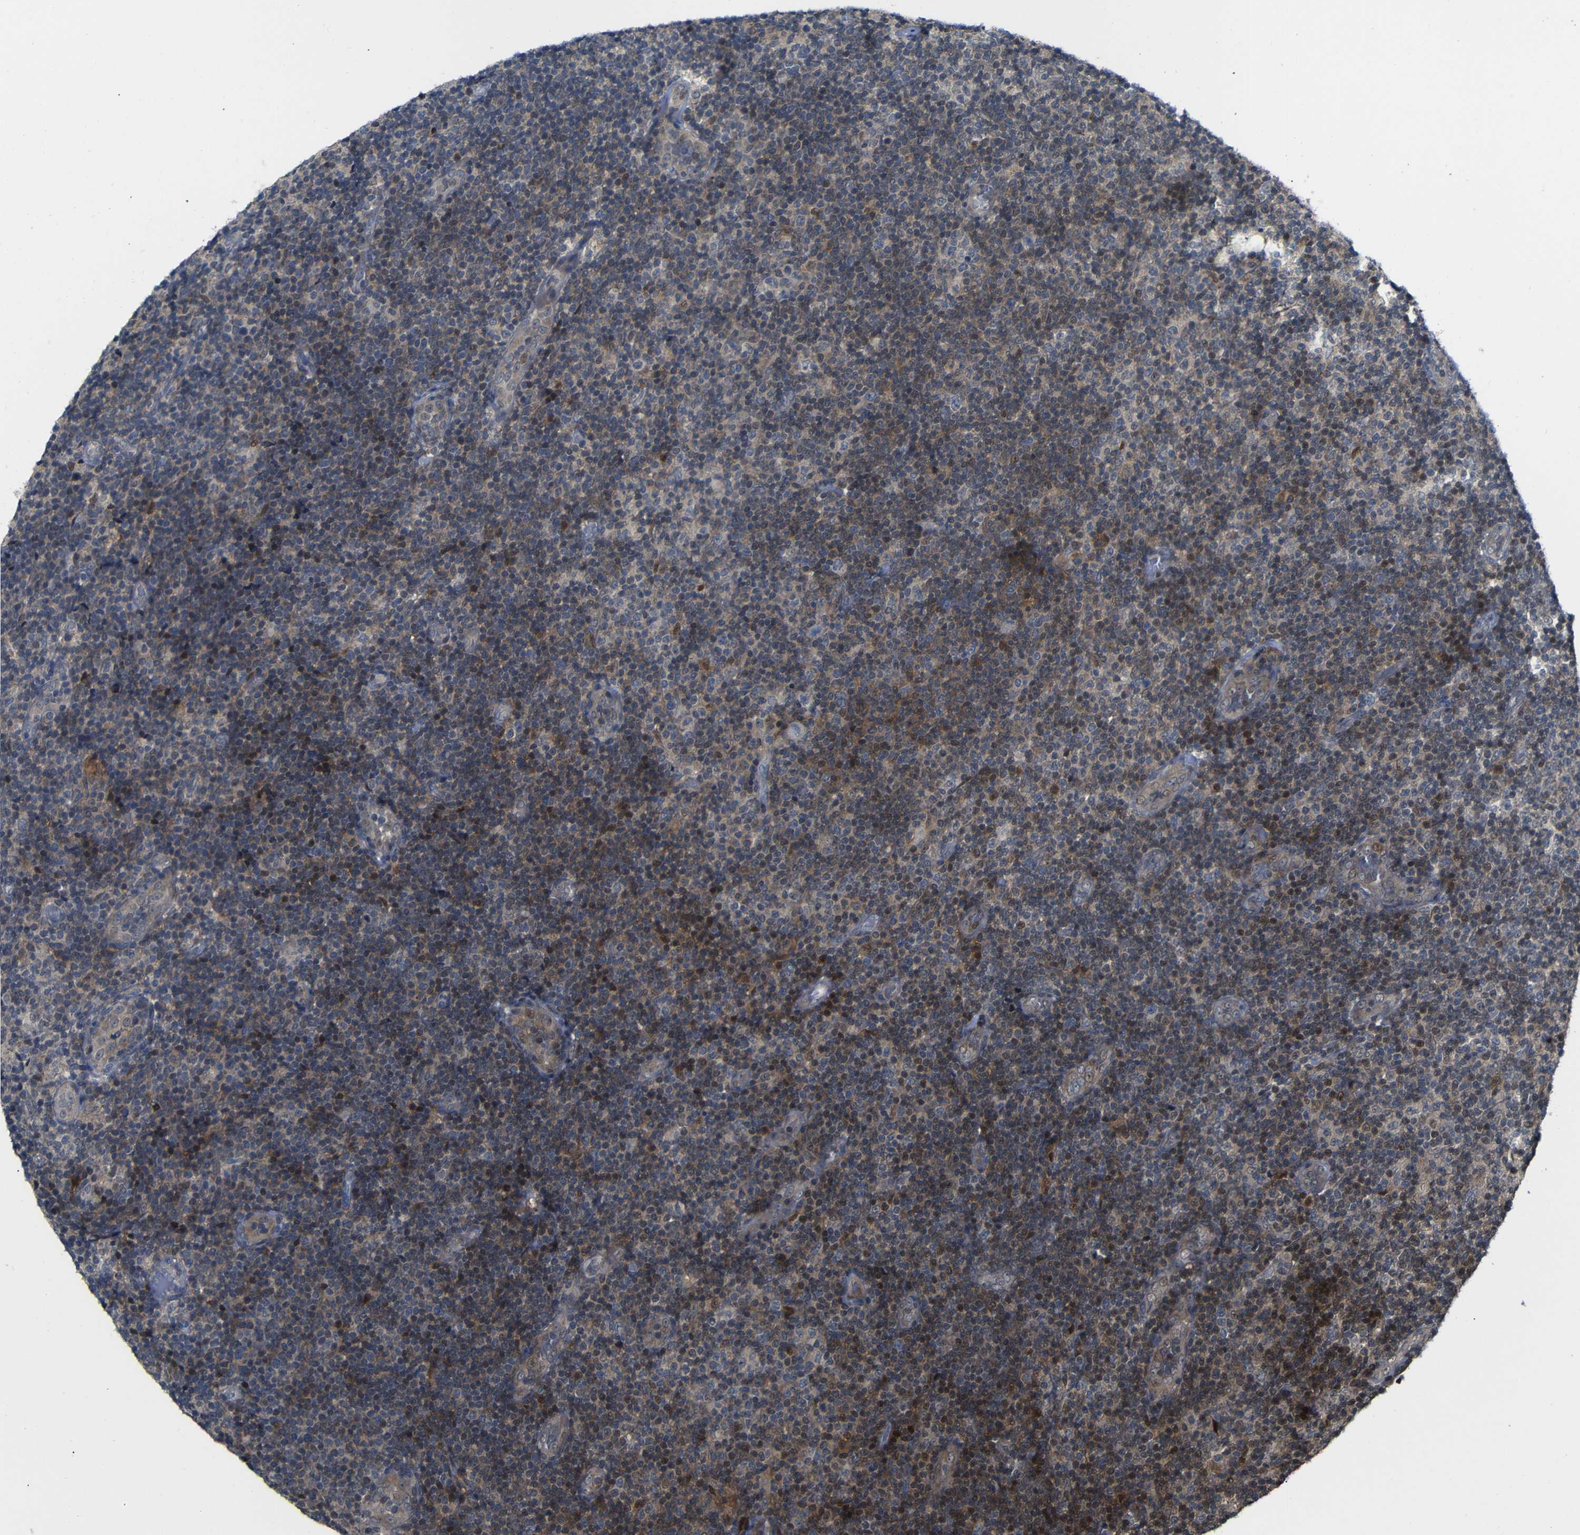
{"staining": {"intensity": "moderate", "quantity": "25%-75%", "location": "cytoplasmic/membranous,nuclear"}, "tissue": "lymphoma", "cell_type": "Tumor cells", "image_type": "cancer", "snomed": [{"axis": "morphology", "description": "Malignant lymphoma, non-Hodgkin's type, Low grade"}, {"axis": "topography", "description": "Lymph node"}], "caption": "Immunohistochemistry image of lymphoma stained for a protein (brown), which shows medium levels of moderate cytoplasmic/membranous and nuclear staining in approximately 25%-75% of tumor cells.", "gene": "ATG12", "patient": {"sex": "male", "age": 83}}